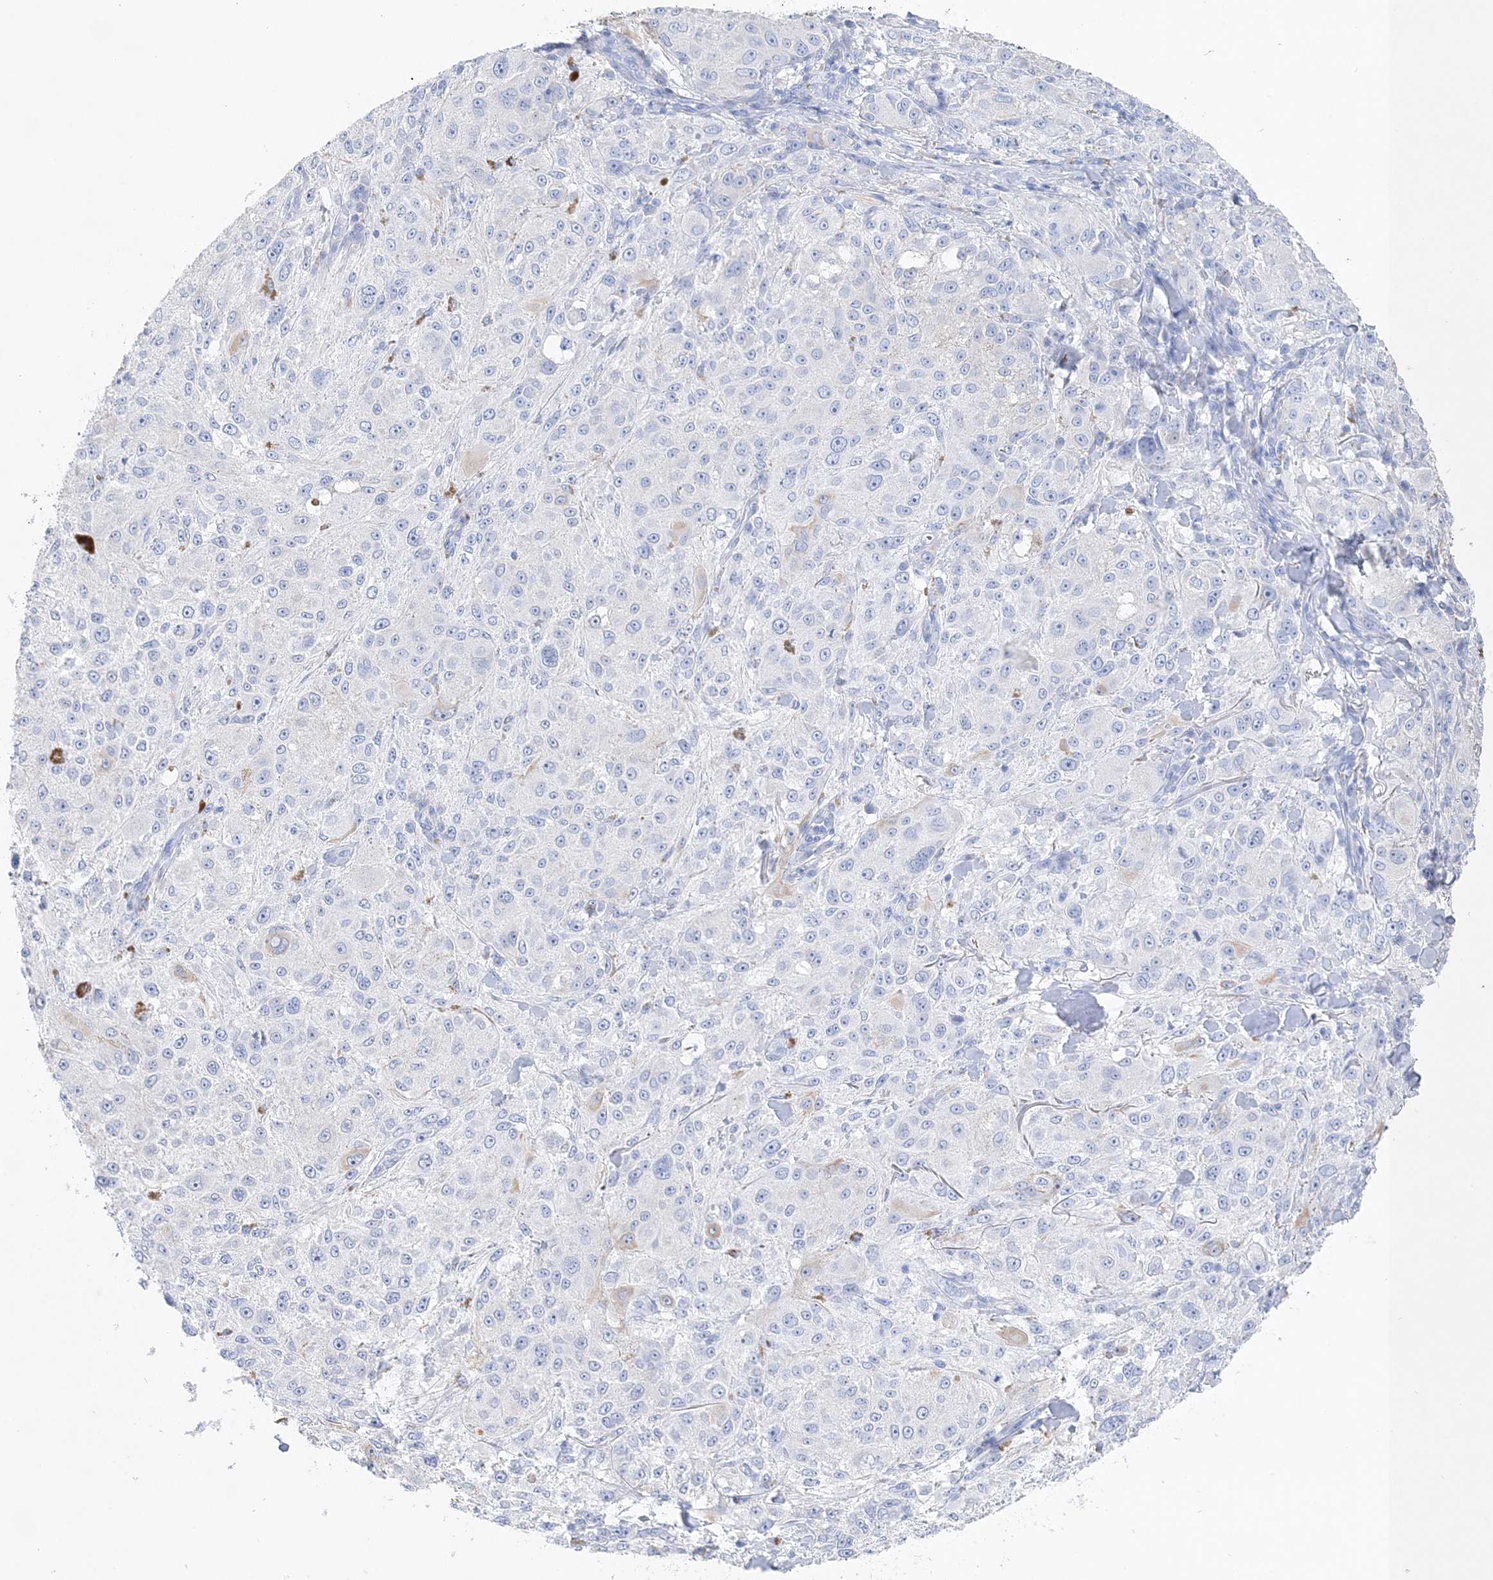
{"staining": {"intensity": "negative", "quantity": "none", "location": "none"}, "tissue": "melanoma", "cell_type": "Tumor cells", "image_type": "cancer", "snomed": [{"axis": "morphology", "description": "Necrosis, NOS"}, {"axis": "morphology", "description": "Malignant melanoma, NOS"}, {"axis": "topography", "description": "Skin"}], "caption": "Tumor cells are negative for protein expression in human melanoma.", "gene": "TSPYL6", "patient": {"sex": "female", "age": 87}}